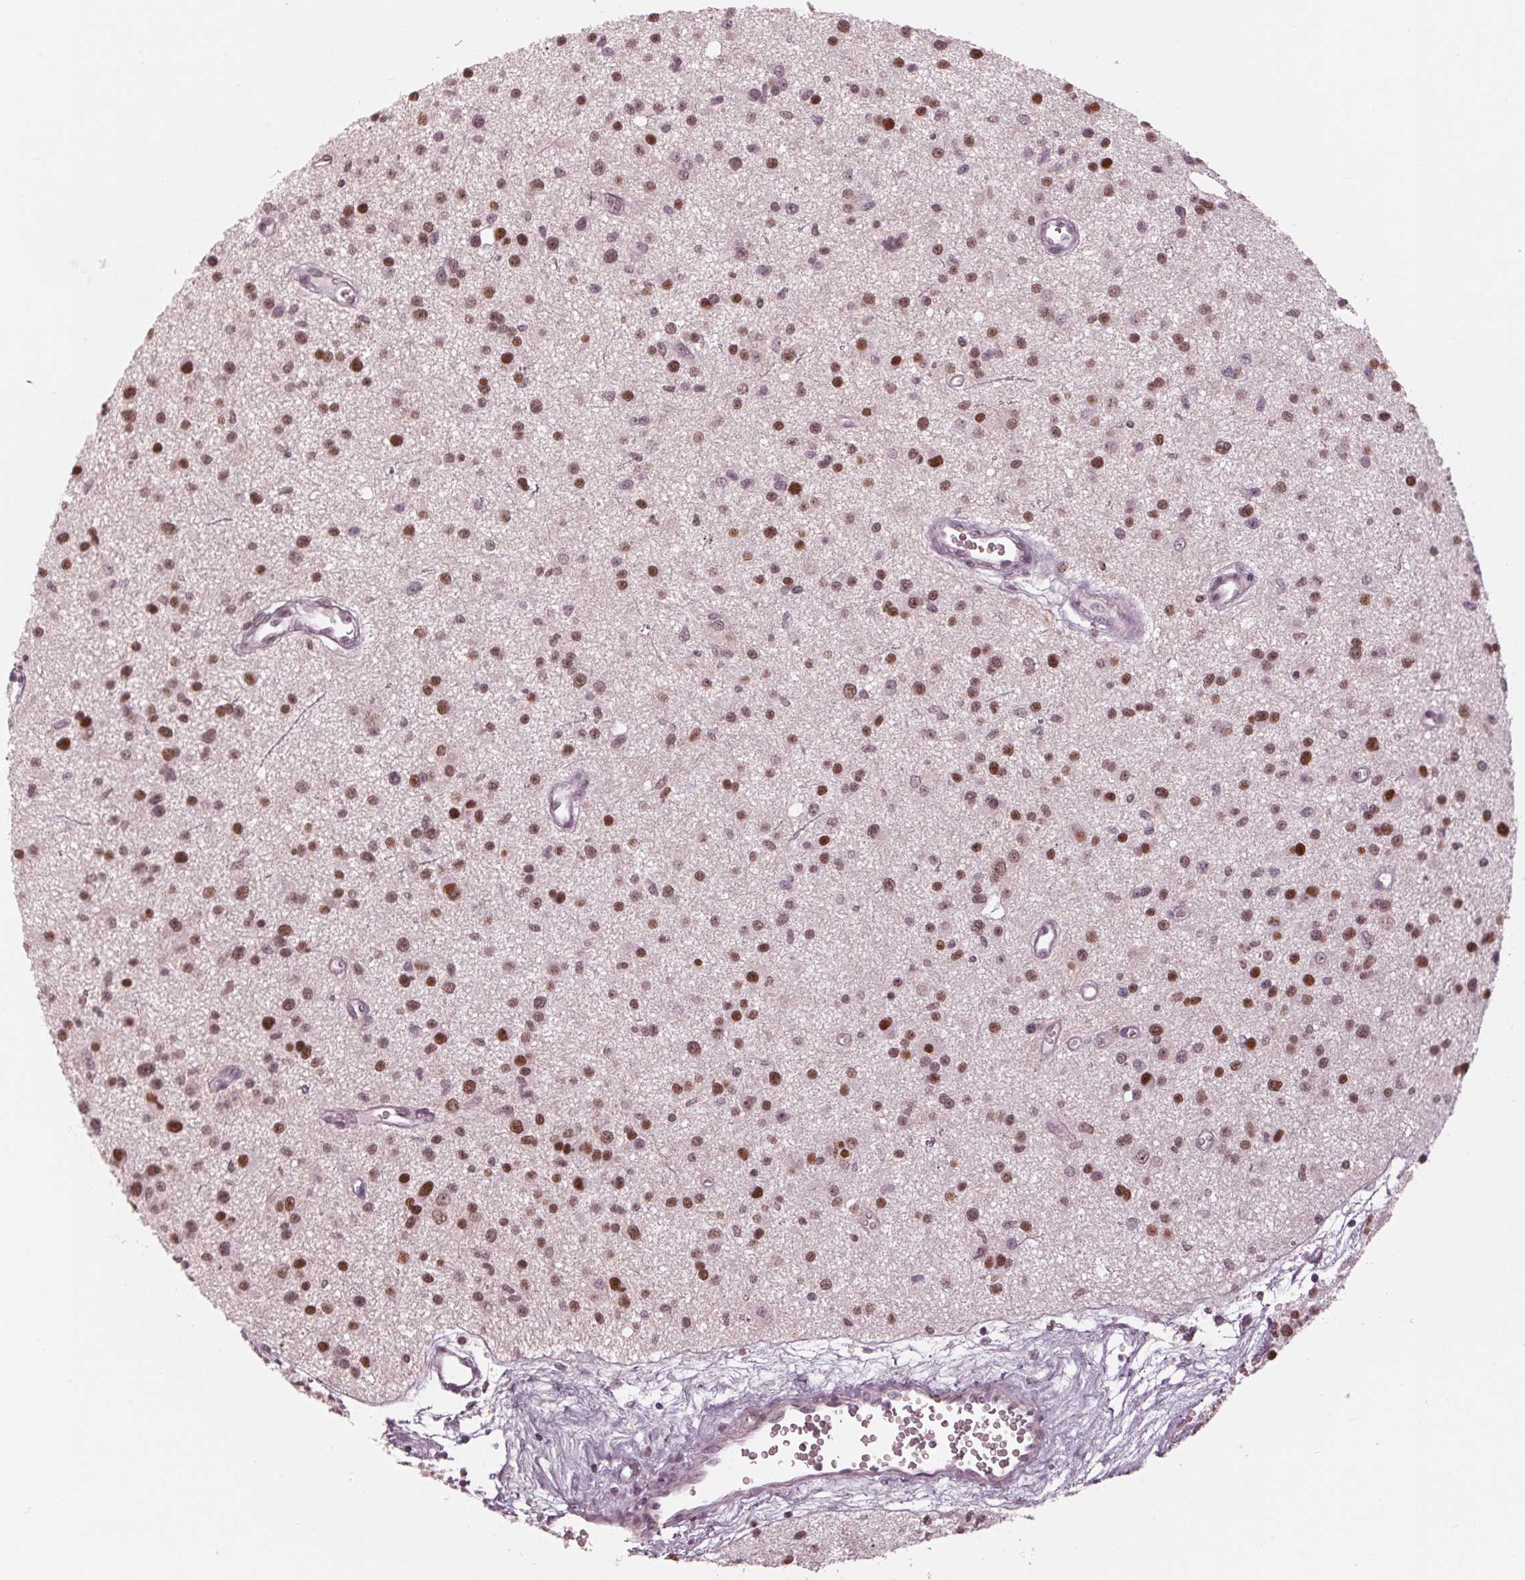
{"staining": {"intensity": "strong", "quantity": ">75%", "location": "nuclear"}, "tissue": "glioma", "cell_type": "Tumor cells", "image_type": "cancer", "snomed": [{"axis": "morphology", "description": "Glioma, malignant, Low grade"}, {"axis": "topography", "description": "Brain"}], "caption": "Glioma was stained to show a protein in brown. There is high levels of strong nuclear positivity in approximately >75% of tumor cells. The protein of interest is shown in brown color, while the nuclei are stained blue.", "gene": "DNMT3L", "patient": {"sex": "male", "age": 43}}